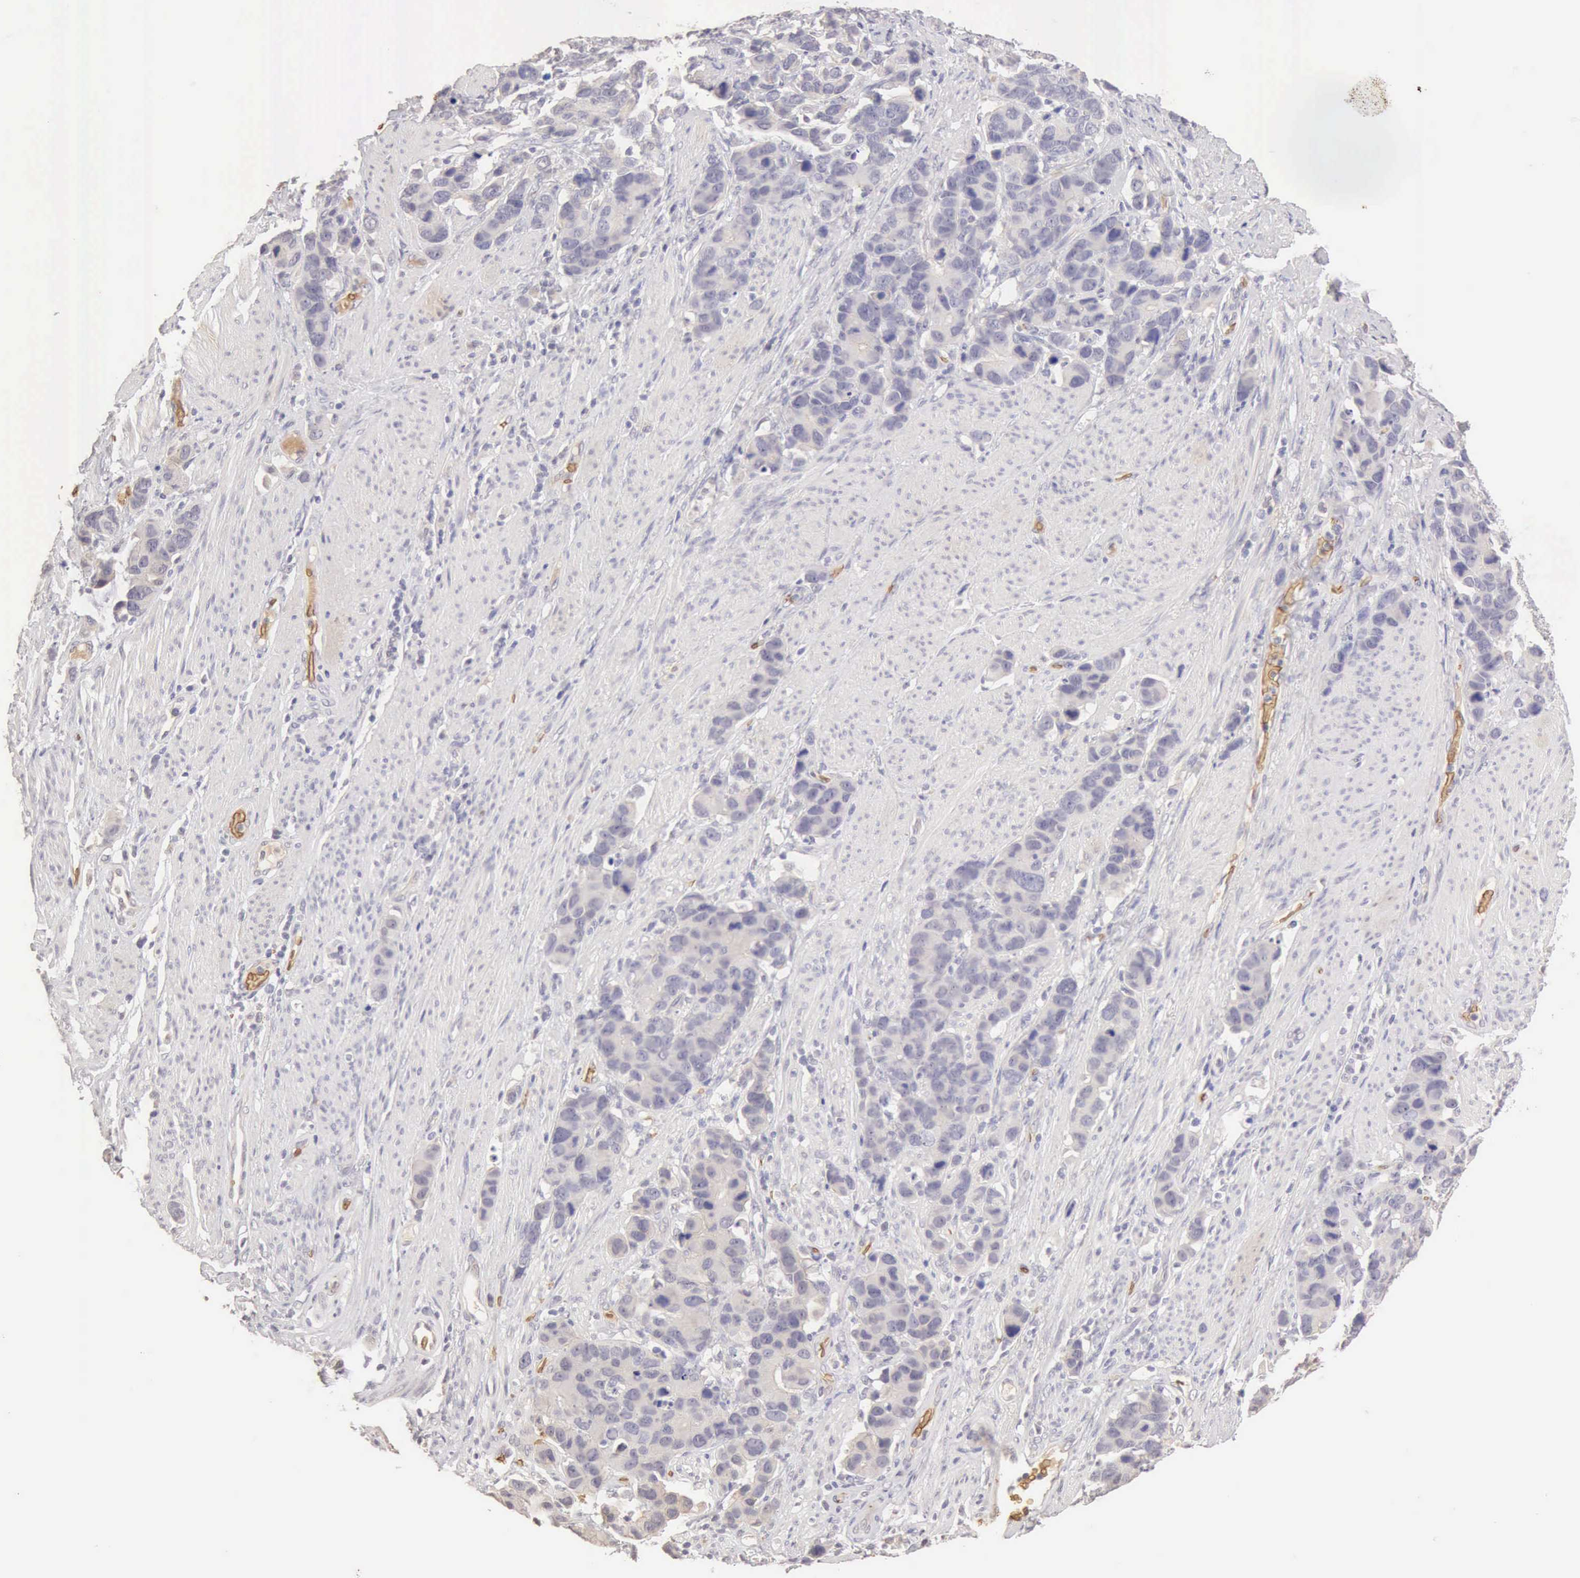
{"staining": {"intensity": "negative", "quantity": "none", "location": "none"}, "tissue": "stomach cancer", "cell_type": "Tumor cells", "image_type": "cancer", "snomed": [{"axis": "morphology", "description": "Adenocarcinoma, NOS"}, {"axis": "topography", "description": "Stomach, upper"}], "caption": "Immunohistochemical staining of human stomach cancer reveals no significant staining in tumor cells.", "gene": "CFI", "patient": {"sex": "male", "age": 71}}